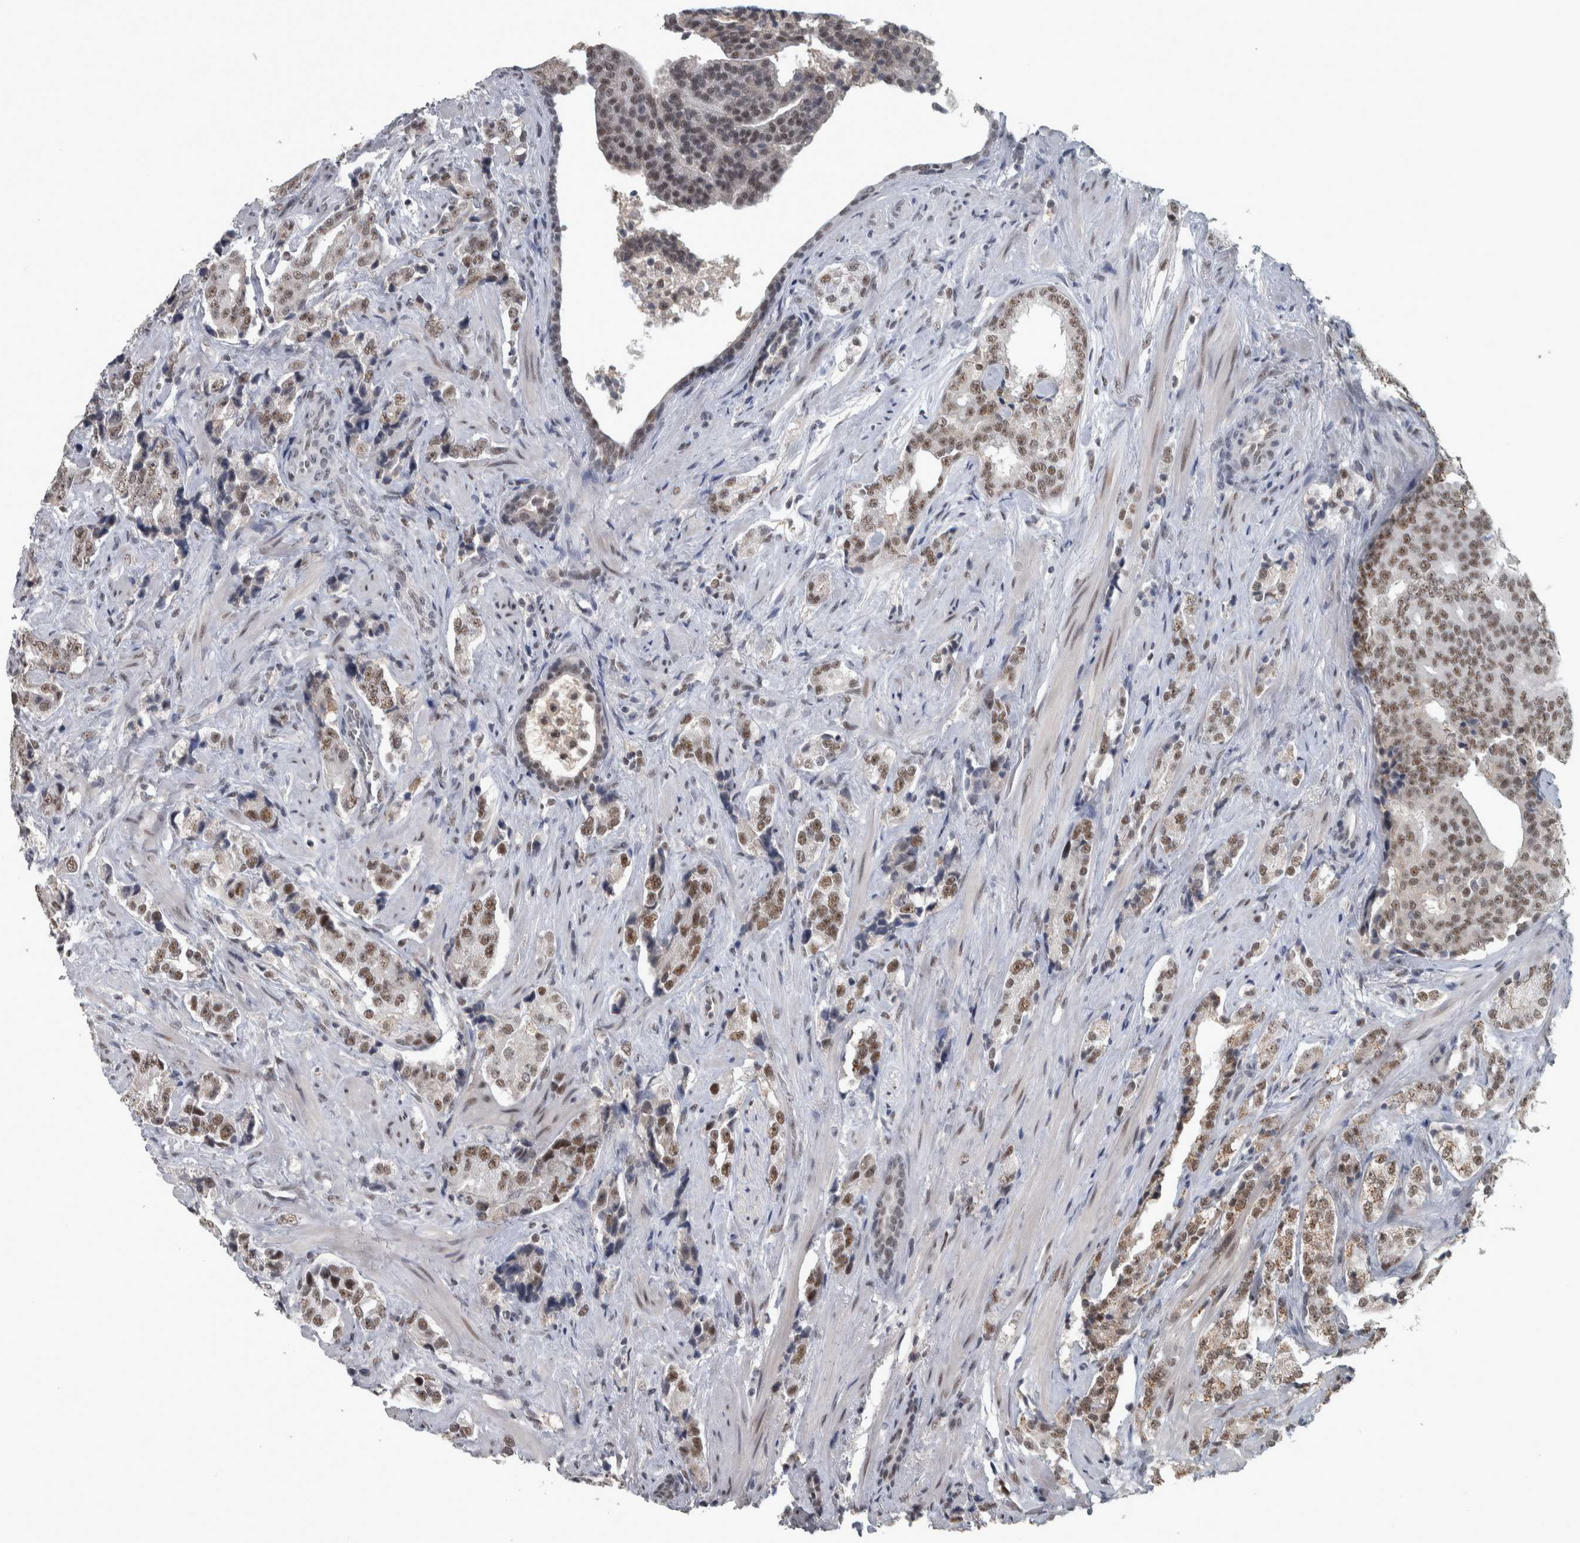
{"staining": {"intensity": "moderate", "quantity": ">75%", "location": "nuclear"}, "tissue": "prostate cancer", "cell_type": "Tumor cells", "image_type": "cancer", "snomed": [{"axis": "morphology", "description": "Adenocarcinoma, High grade"}, {"axis": "topography", "description": "Prostate"}], "caption": "Protein expression analysis of human prostate cancer reveals moderate nuclear expression in approximately >75% of tumor cells.", "gene": "DDX42", "patient": {"sex": "male", "age": 71}}